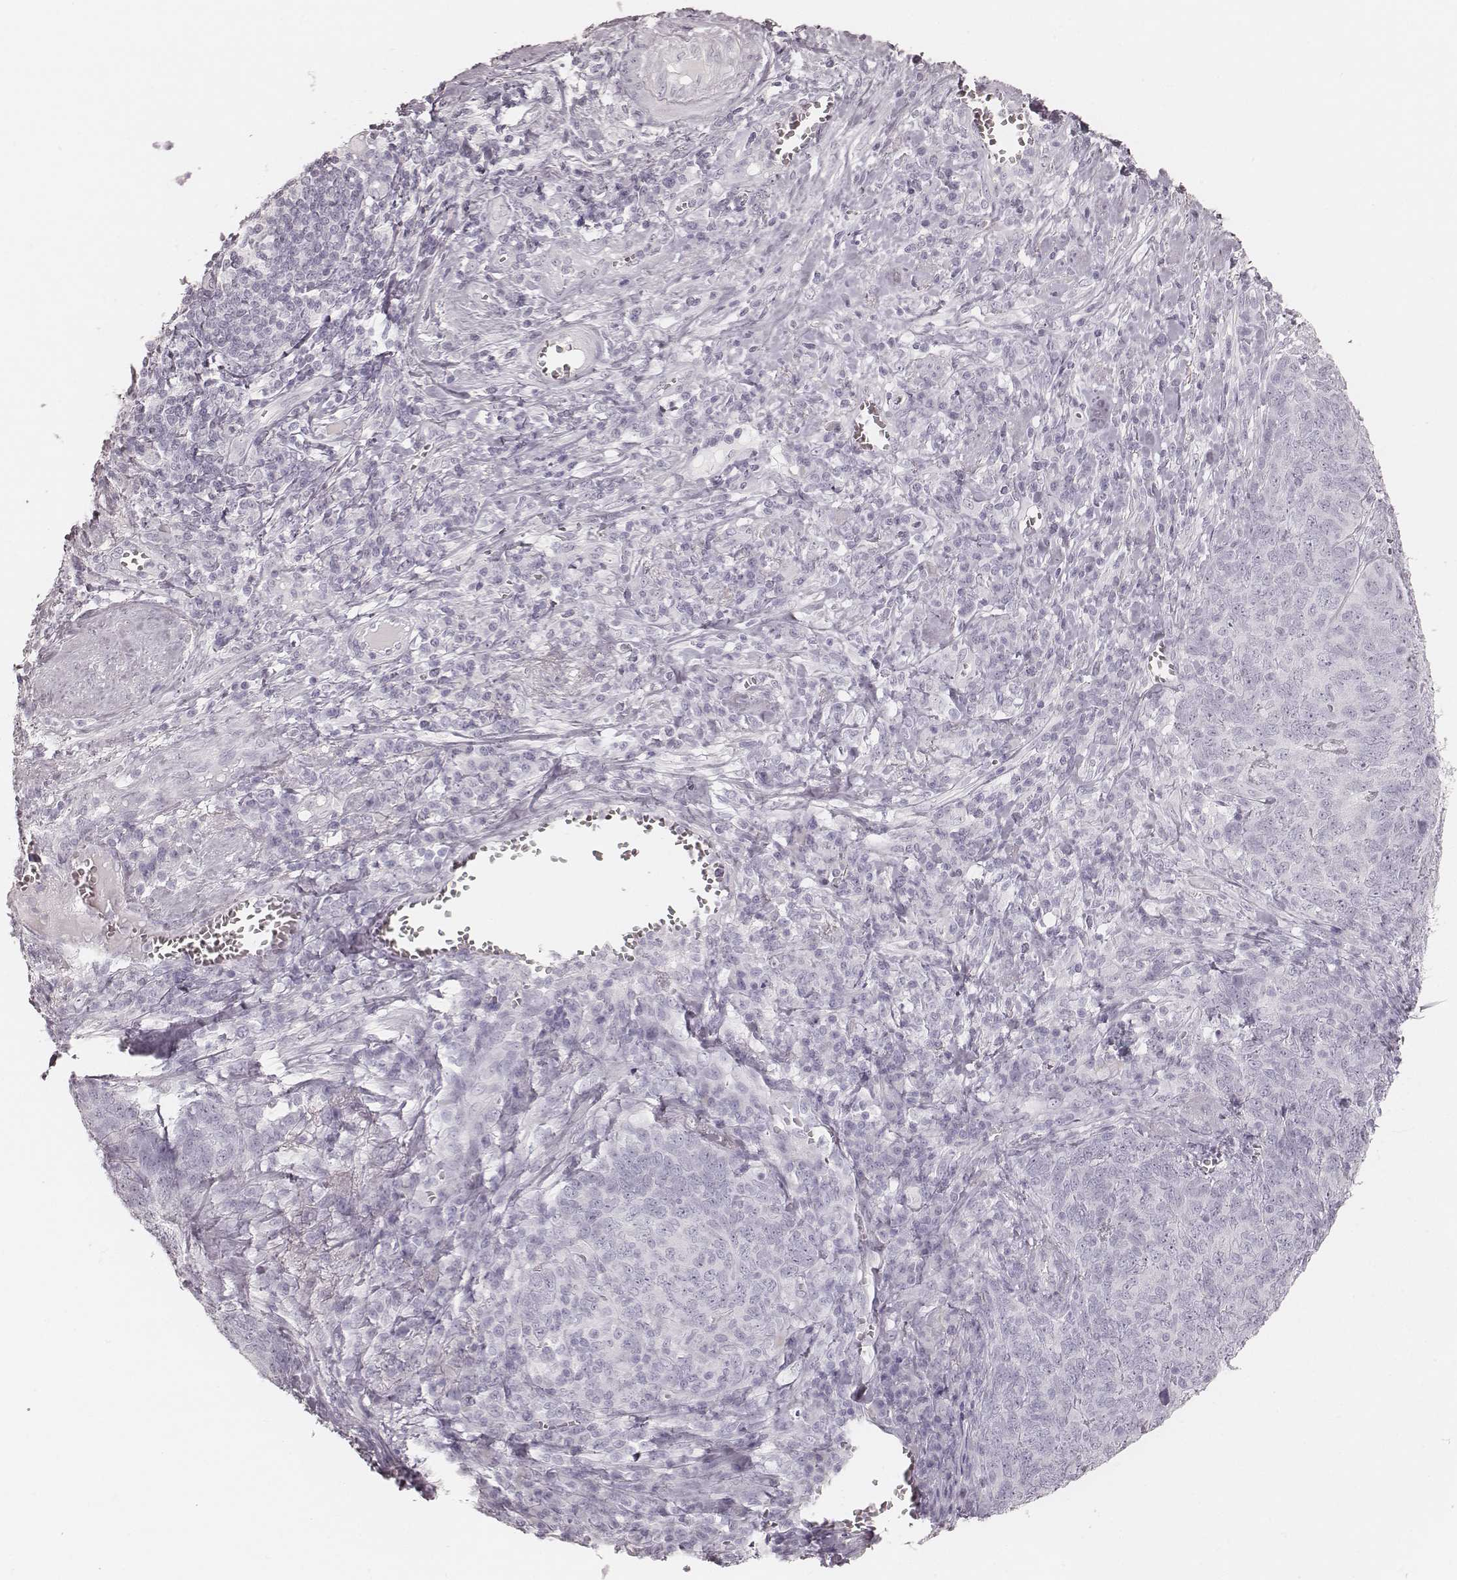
{"staining": {"intensity": "negative", "quantity": "none", "location": "none"}, "tissue": "skin cancer", "cell_type": "Tumor cells", "image_type": "cancer", "snomed": [{"axis": "morphology", "description": "Squamous cell carcinoma, NOS"}, {"axis": "topography", "description": "Skin"}, {"axis": "topography", "description": "Anal"}], "caption": "Skin cancer stained for a protein using immunohistochemistry (IHC) shows no staining tumor cells.", "gene": "KRT82", "patient": {"sex": "female", "age": 51}}